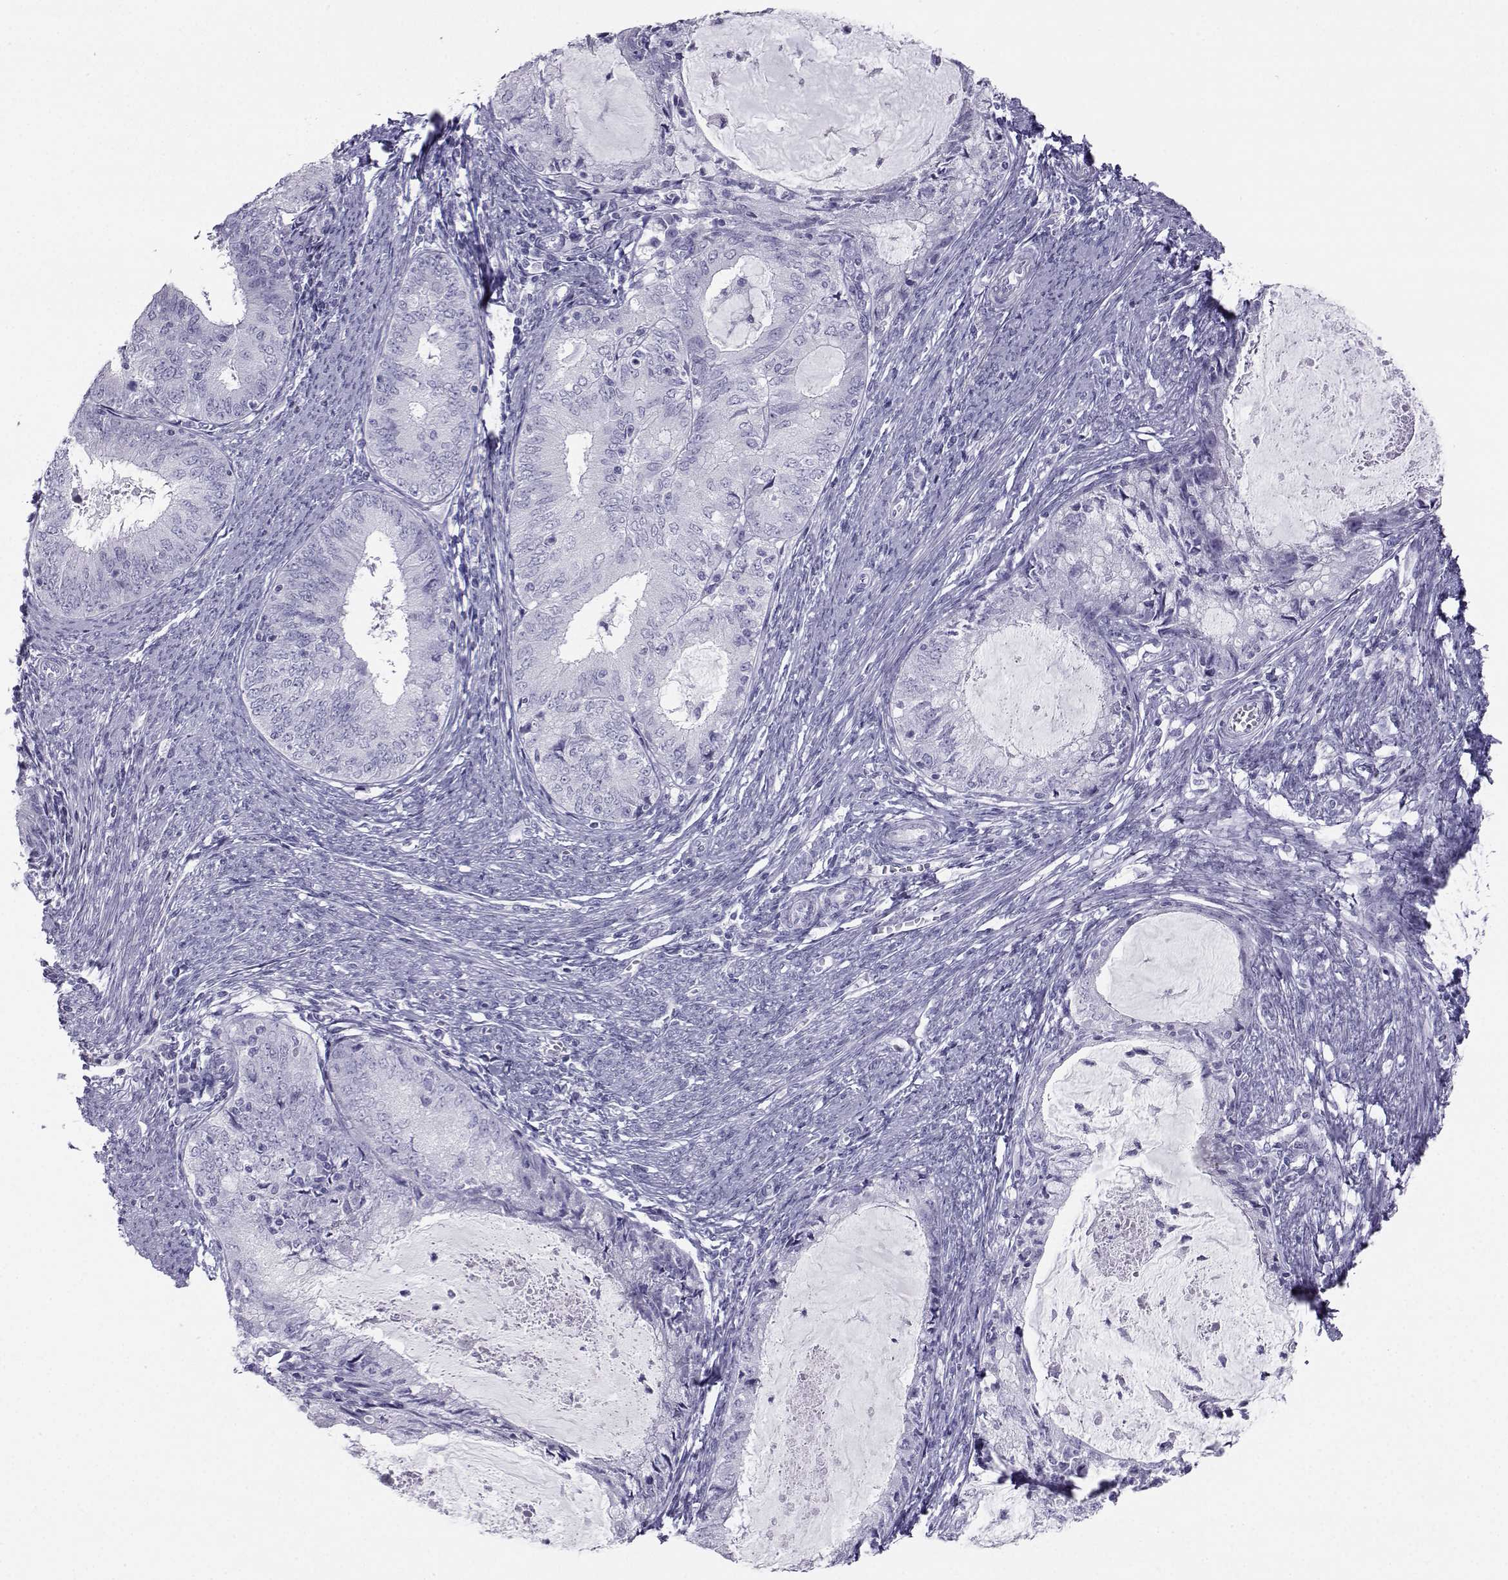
{"staining": {"intensity": "negative", "quantity": "none", "location": "none"}, "tissue": "endometrial cancer", "cell_type": "Tumor cells", "image_type": "cancer", "snomed": [{"axis": "morphology", "description": "Adenocarcinoma, NOS"}, {"axis": "topography", "description": "Endometrium"}], "caption": "An image of human endometrial cancer (adenocarcinoma) is negative for staining in tumor cells. (DAB immunohistochemistry visualized using brightfield microscopy, high magnification).", "gene": "SST", "patient": {"sex": "female", "age": 57}}